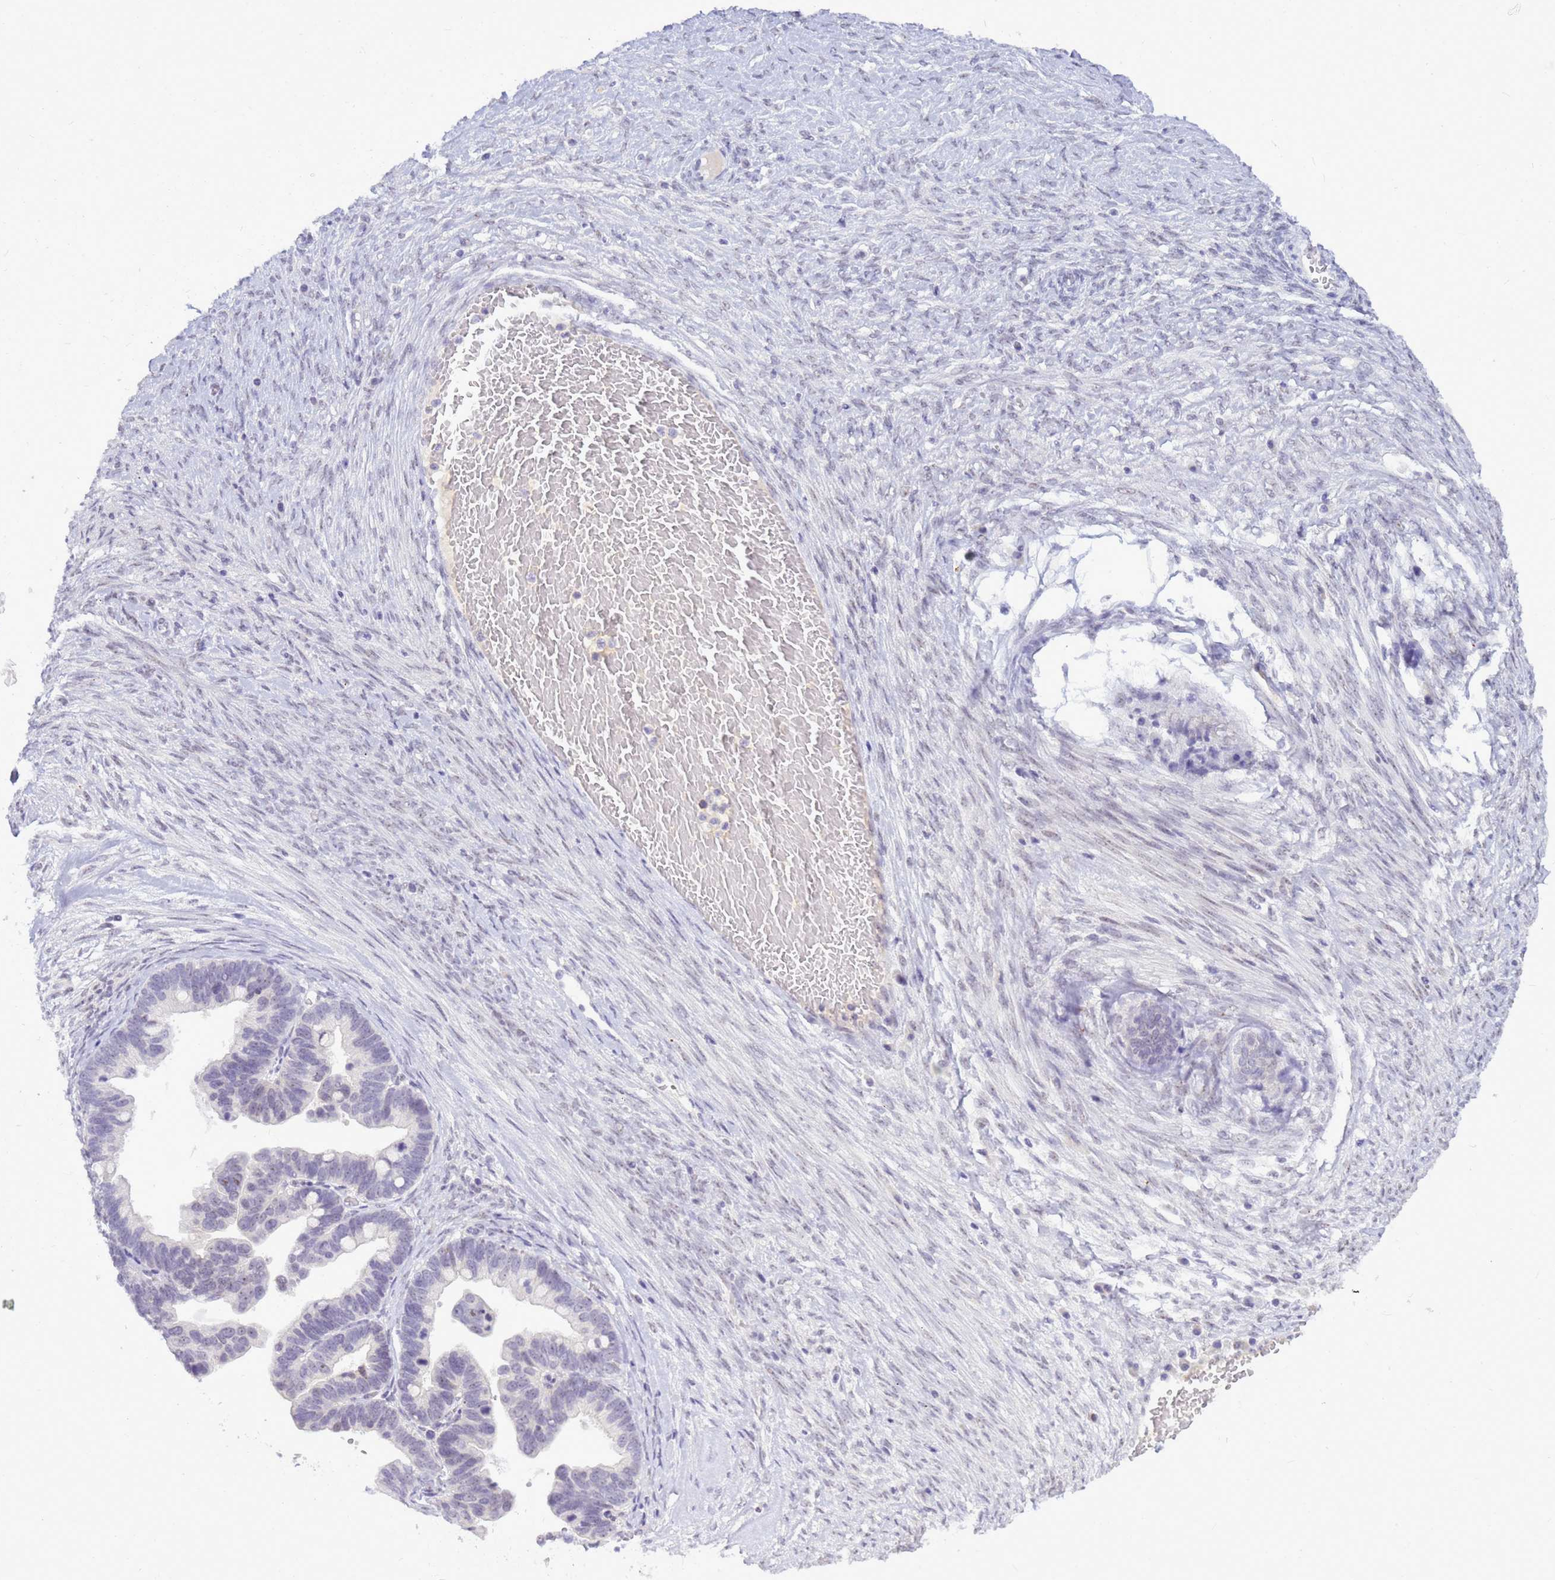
{"staining": {"intensity": "negative", "quantity": "none", "location": "none"}, "tissue": "ovarian cancer", "cell_type": "Tumor cells", "image_type": "cancer", "snomed": [{"axis": "morphology", "description": "Cystadenocarcinoma, serous, NOS"}, {"axis": "topography", "description": "Ovary"}], "caption": "The image shows no significant positivity in tumor cells of serous cystadenocarcinoma (ovarian). (DAB (3,3'-diaminobenzidine) immunohistochemistry, high magnification).", "gene": "DMRTC2", "patient": {"sex": "female", "age": 56}}